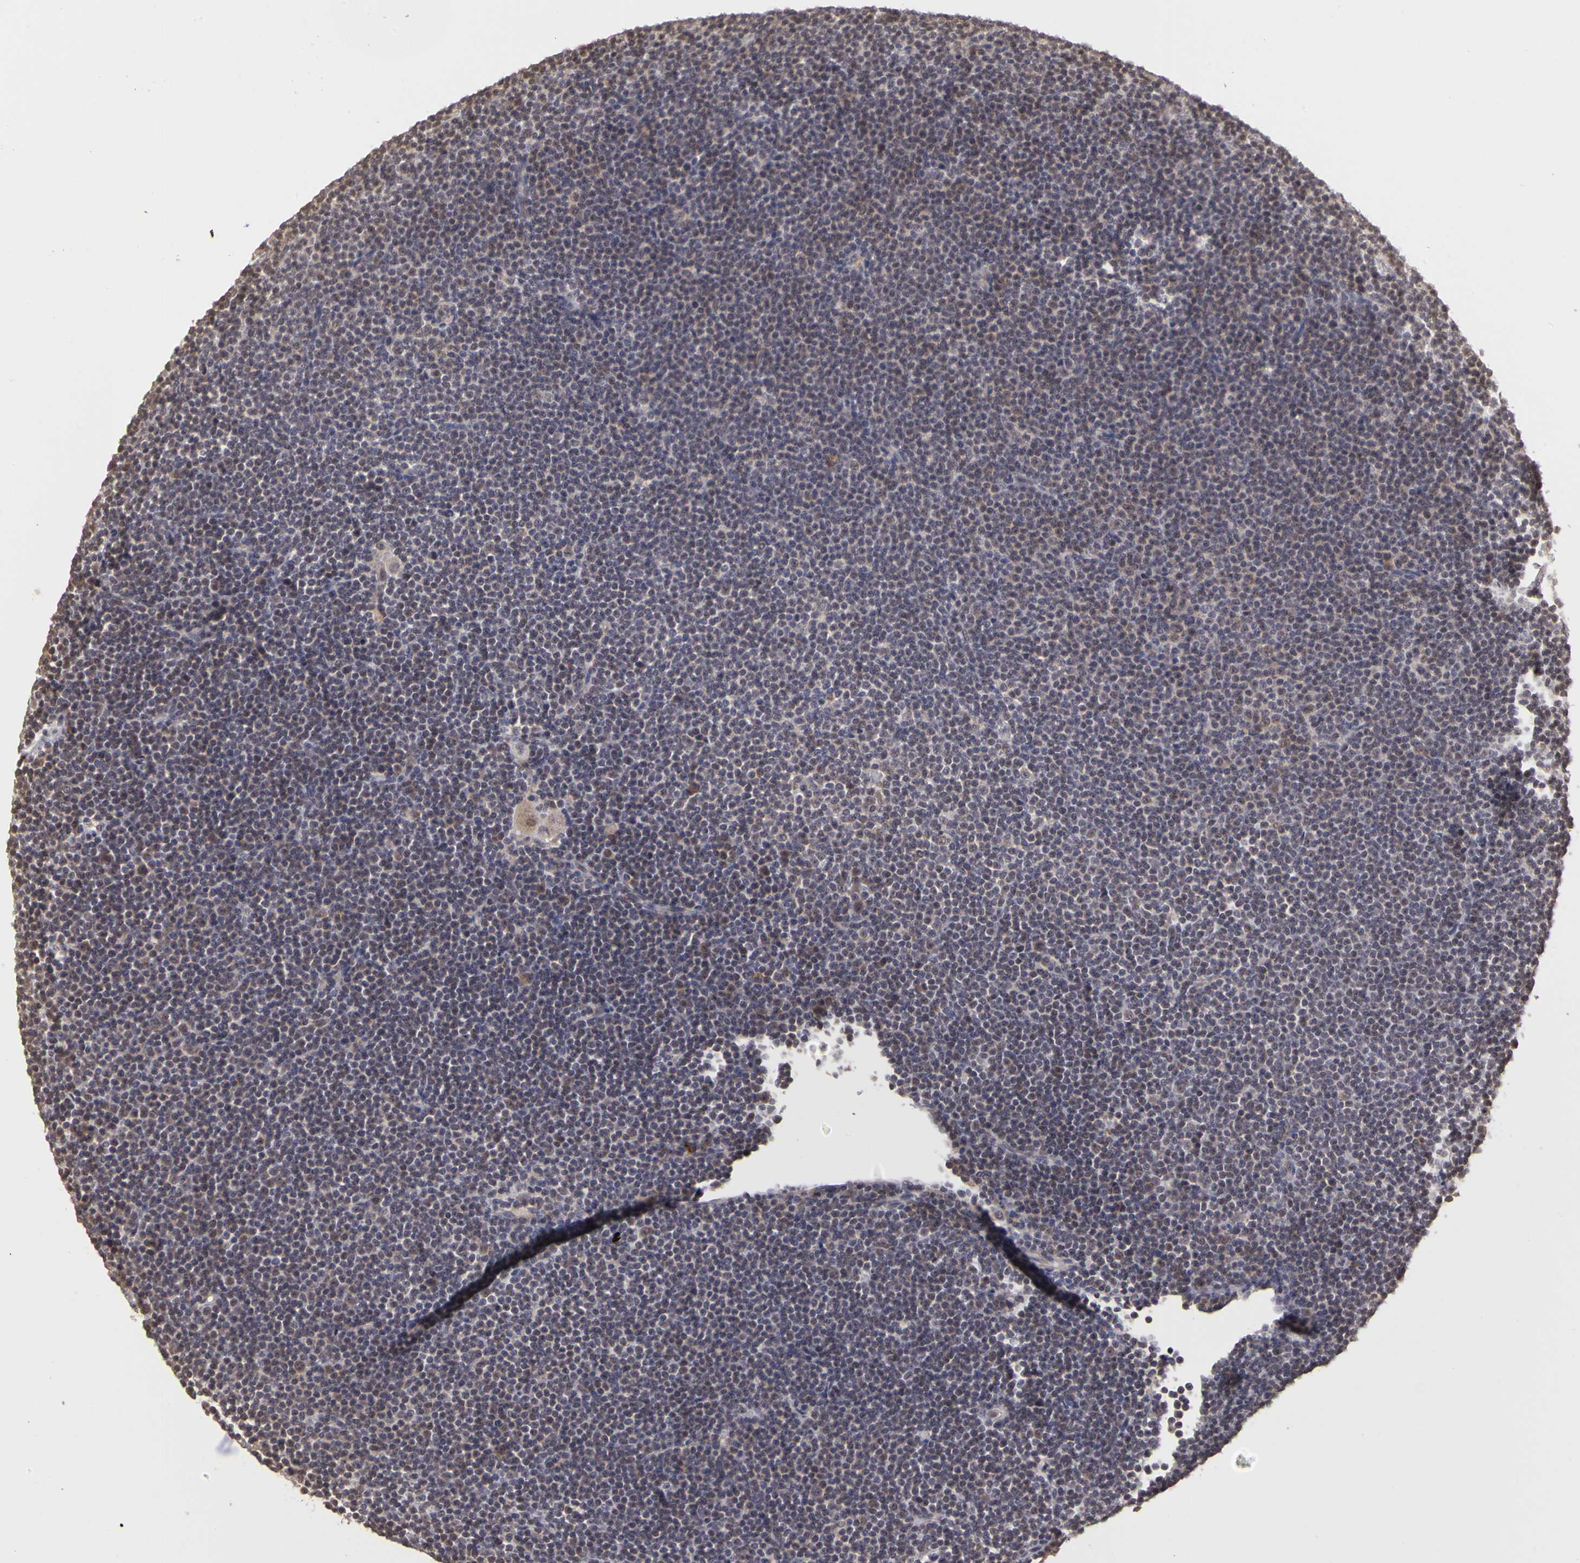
{"staining": {"intensity": "weak", "quantity": "<25%", "location": "cytoplasmic/membranous"}, "tissue": "lymphoma", "cell_type": "Tumor cells", "image_type": "cancer", "snomed": [{"axis": "morphology", "description": "Malignant lymphoma, non-Hodgkin's type, Low grade"}, {"axis": "topography", "description": "Lymph node"}], "caption": "A high-resolution histopathology image shows immunohistochemistry (IHC) staining of lymphoma, which shows no significant staining in tumor cells.", "gene": "FRMD7", "patient": {"sex": "female", "age": 69}}